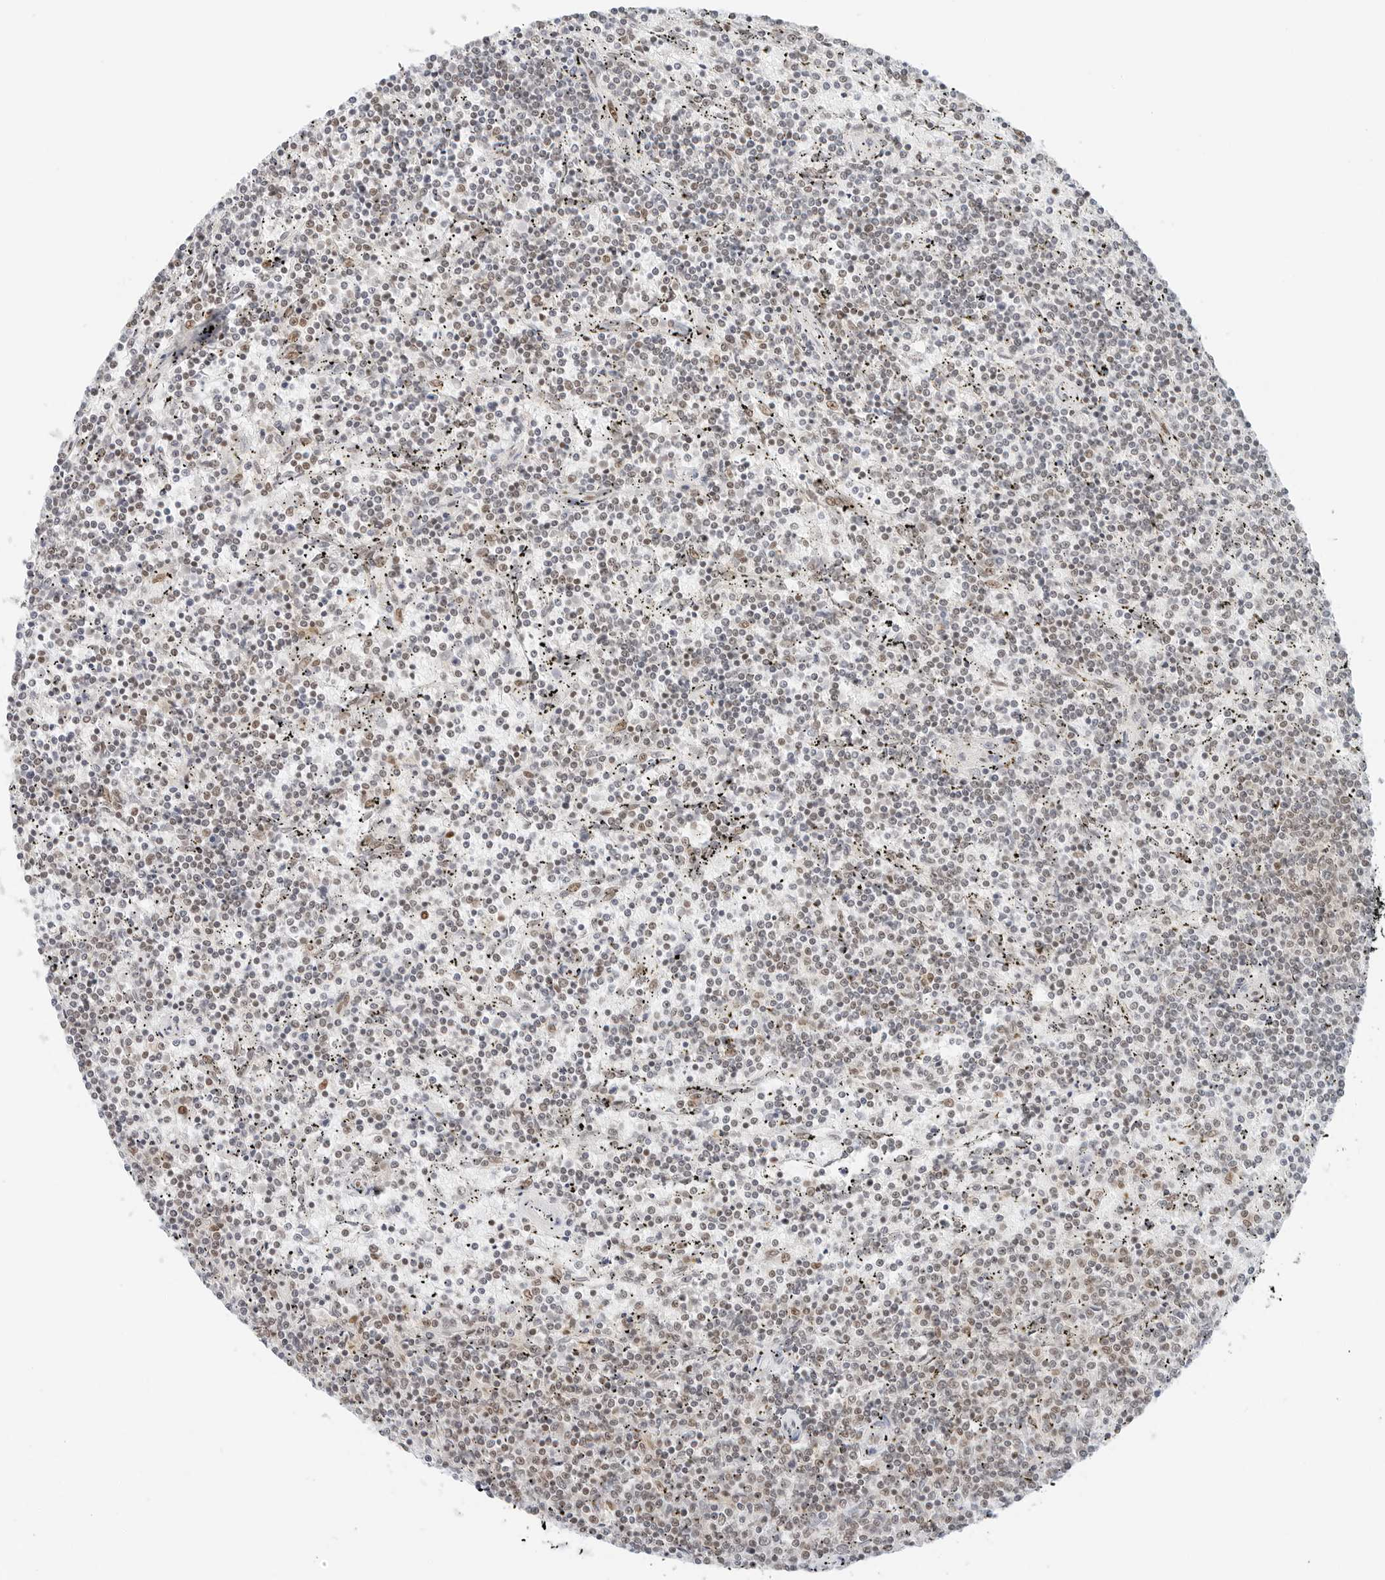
{"staining": {"intensity": "weak", "quantity": "<25%", "location": "nuclear"}, "tissue": "lymphoma", "cell_type": "Tumor cells", "image_type": "cancer", "snomed": [{"axis": "morphology", "description": "Malignant lymphoma, non-Hodgkin's type, Low grade"}, {"axis": "topography", "description": "Spleen"}], "caption": "DAB (3,3'-diaminobenzidine) immunohistochemical staining of human lymphoma reveals no significant expression in tumor cells.", "gene": "CRTC2", "patient": {"sex": "female", "age": 50}}